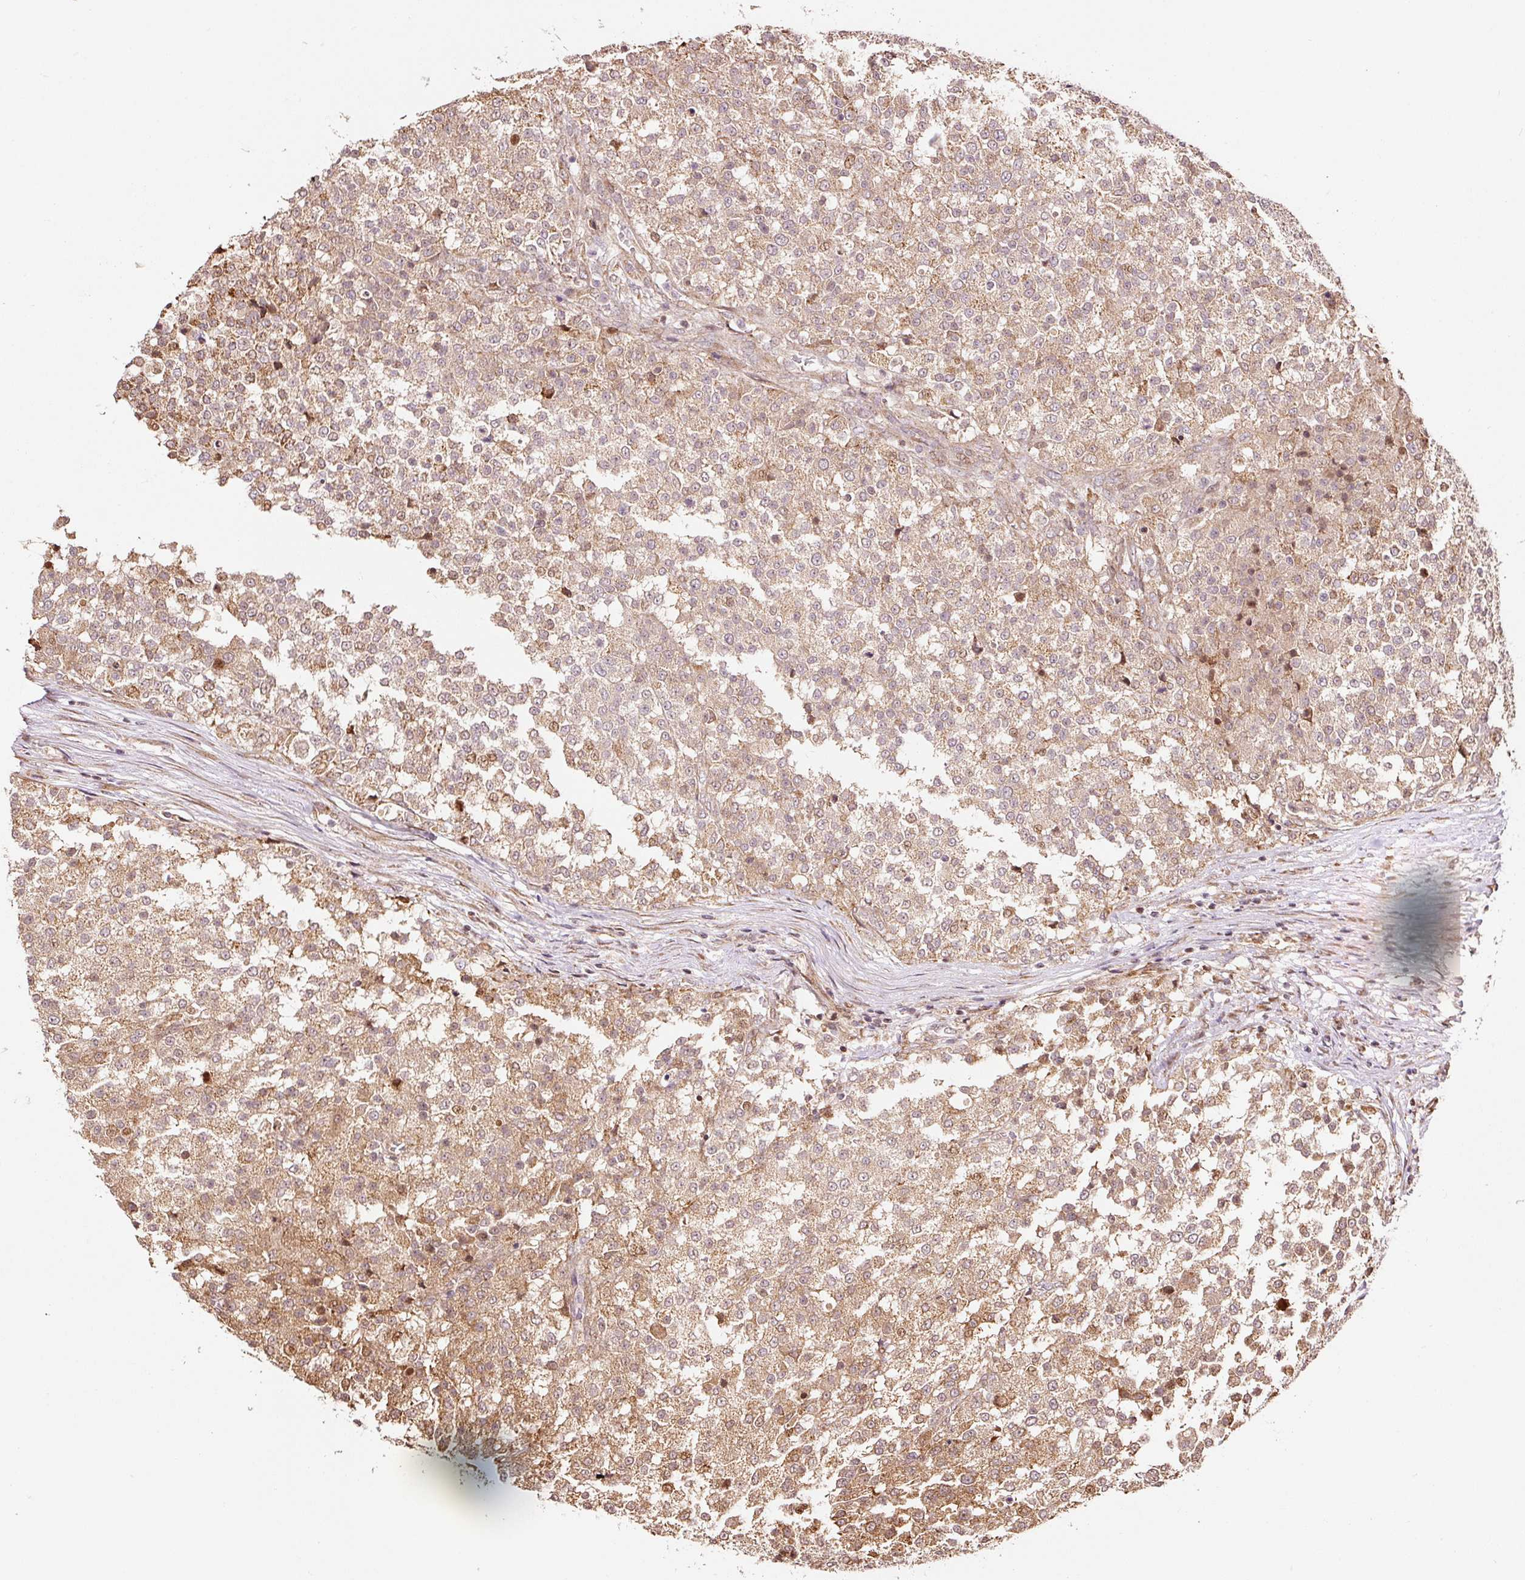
{"staining": {"intensity": "moderate", "quantity": ">75%", "location": "cytoplasmic/membranous"}, "tissue": "testis cancer", "cell_type": "Tumor cells", "image_type": "cancer", "snomed": [{"axis": "morphology", "description": "Seminoma, NOS"}, {"axis": "topography", "description": "Testis"}], "caption": "High-power microscopy captured an immunohistochemistry (IHC) image of testis cancer (seminoma), revealing moderate cytoplasmic/membranous expression in about >75% of tumor cells.", "gene": "ETF1", "patient": {"sex": "male", "age": 59}}